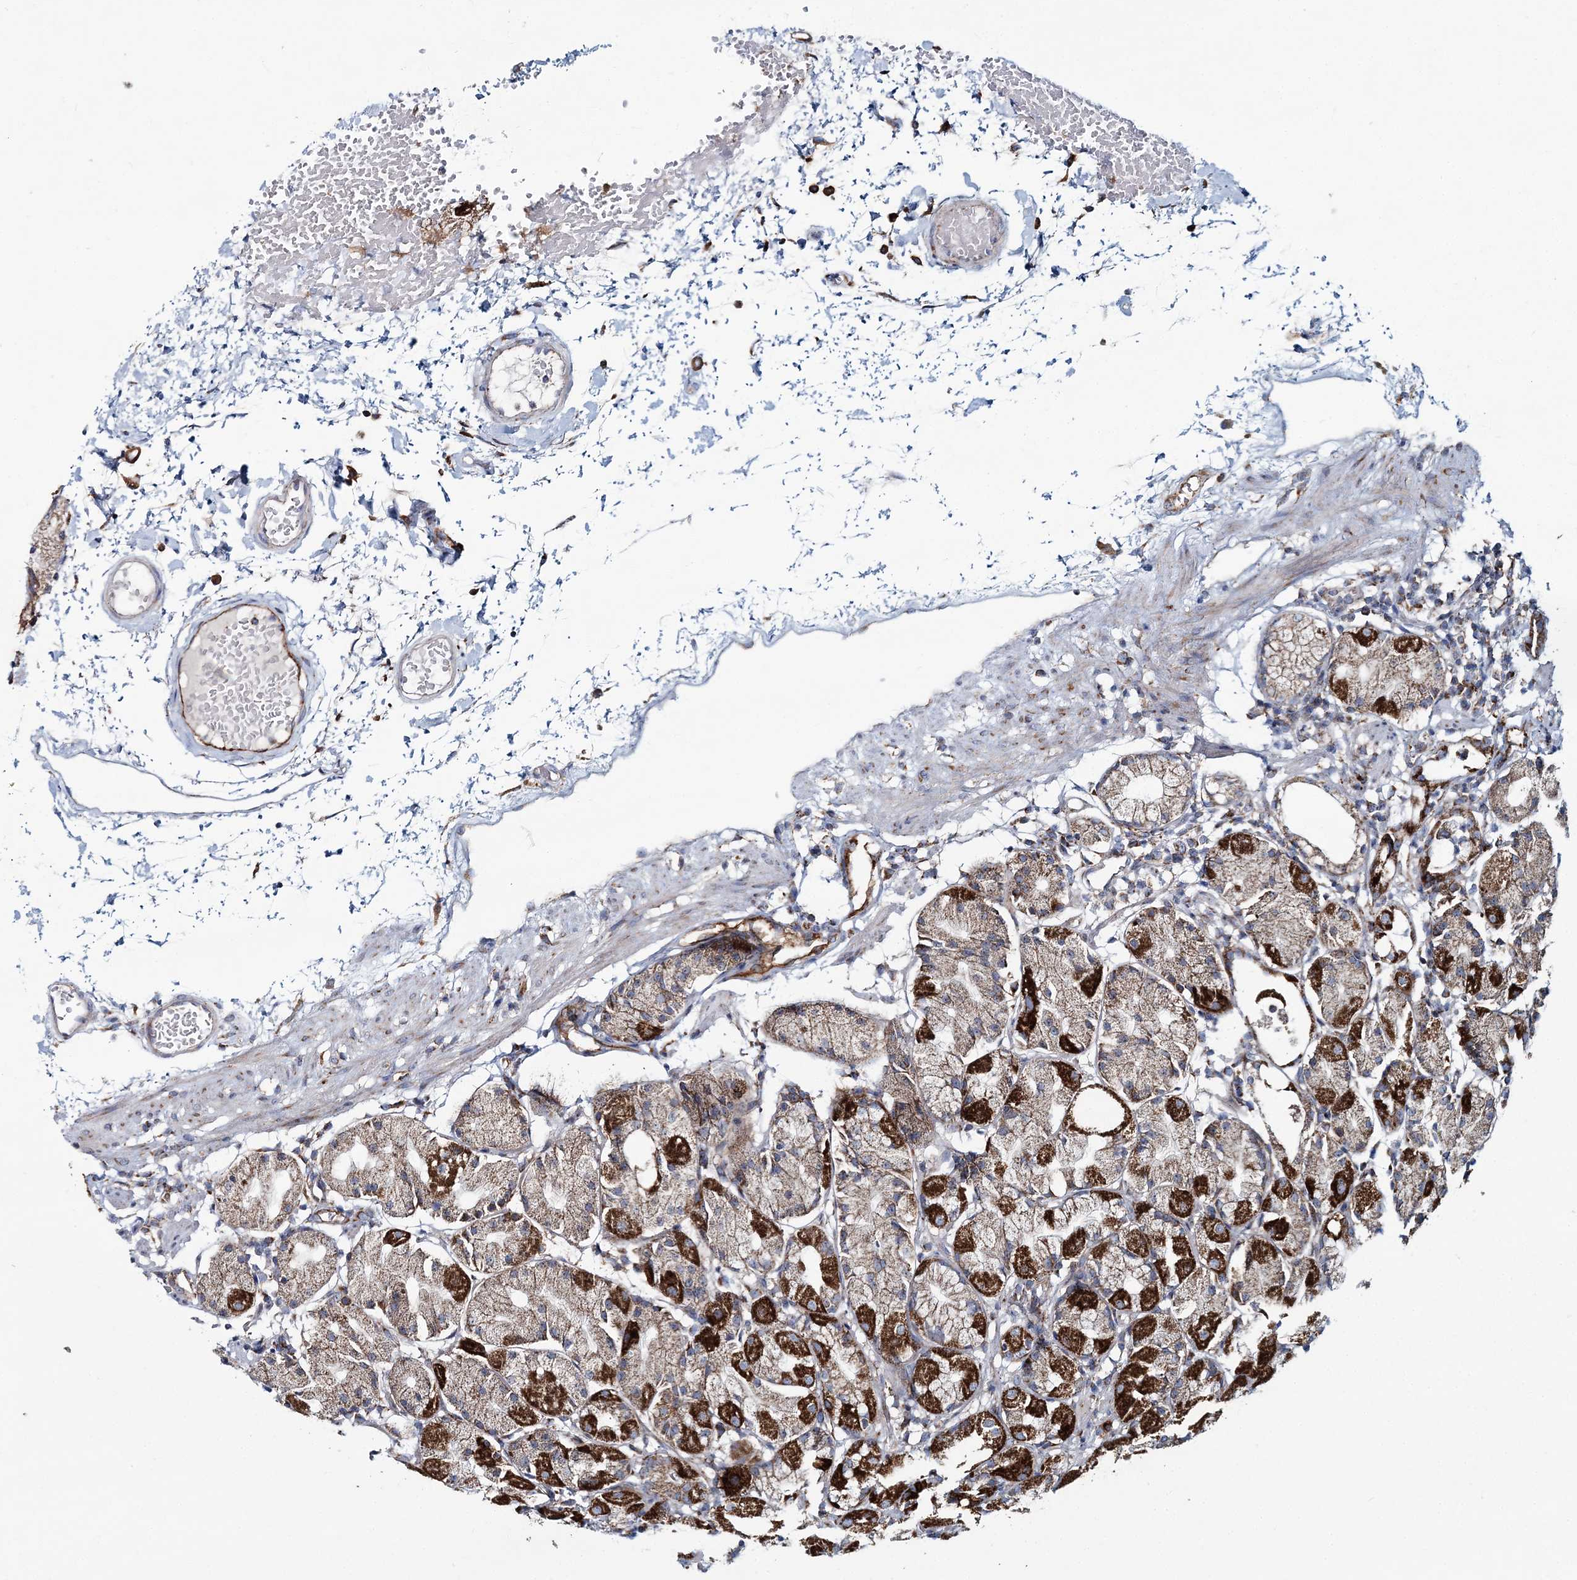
{"staining": {"intensity": "strong", "quantity": ">75%", "location": "cytoplasmic/membranous"}, "tissue": "stomach", "cell_type": "Glandular cells", "image_type": "normal", "snomed": [{"axis": "morphology", "description": "Normal tissue, NOS"}, {"axis": "topography", "description": "Stomach"}, {"axis": "topography", "description": "Stomach, lower"}], "caption": "Strong cytoplasmic/membranous protein positivity is present in approximately >75% of glandular cells in stomach. The protein of interest is shown in brown color, while the nuclei are stained blue.", "gene": "ARHGAP6", "patient": {"sex": "female", "age": 75}}